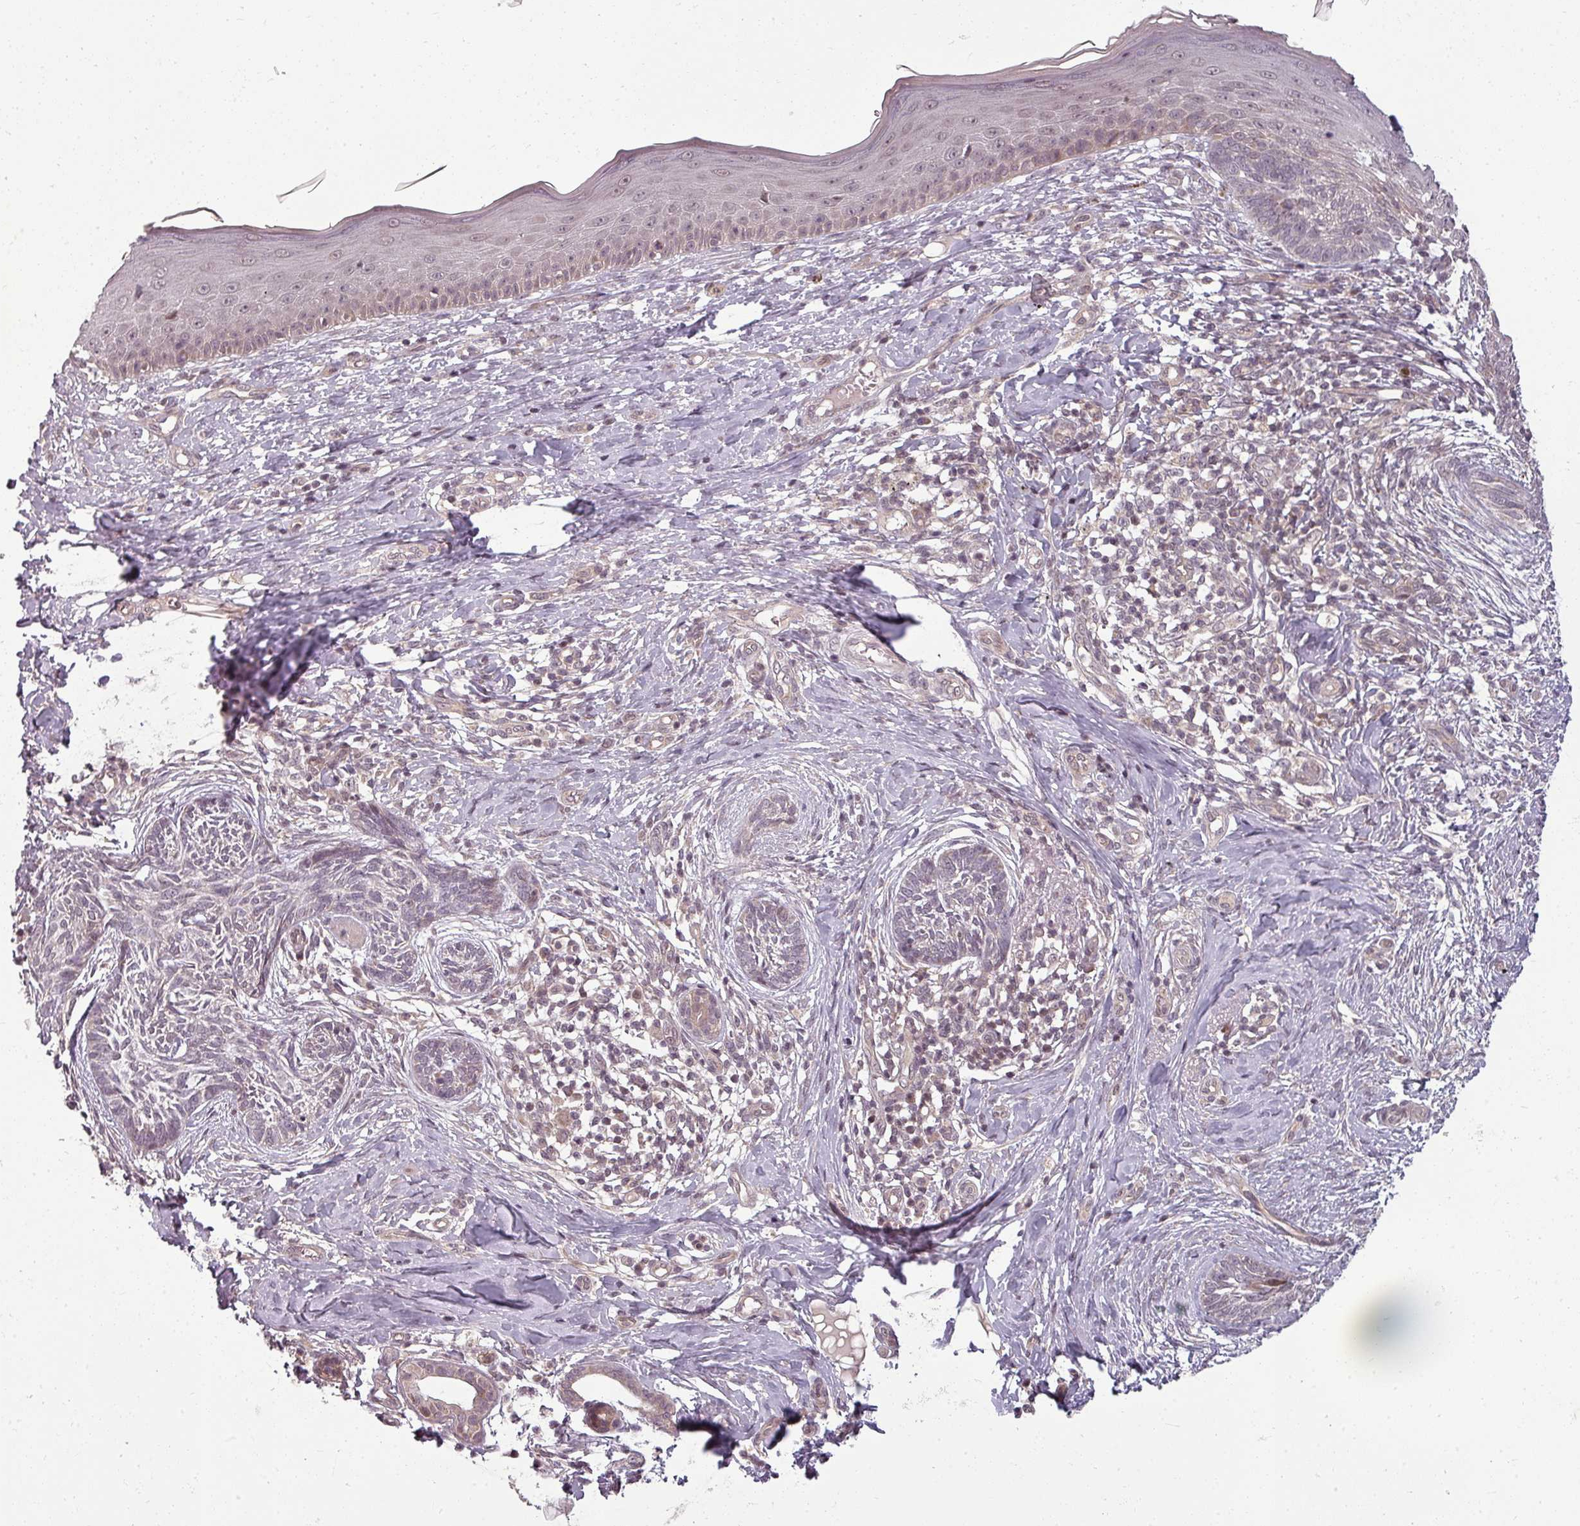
{"staining": {"intensity": "negative", "quantity": "none", "location": "none"}, "tissue": "skin cancer", "cell_type": "Tumor cells", "image_type": "cancer", "snomed": [{"axis": "morphology", "description": "Basal cell carcinoma"}, {"axis": "topography", "description": "Skin"}], "caption": "Photomicrograph shows no protein expression in tumor cells of basal cell carcinoma (skin) tissue. The staining is performed using DAB (3,3'-diaminobenzidine) brown chromogen with nuclei counter-stained in using hematoxylin.", "gene": "CLIC1", "patient": {"sex": "male", "age": 73}}